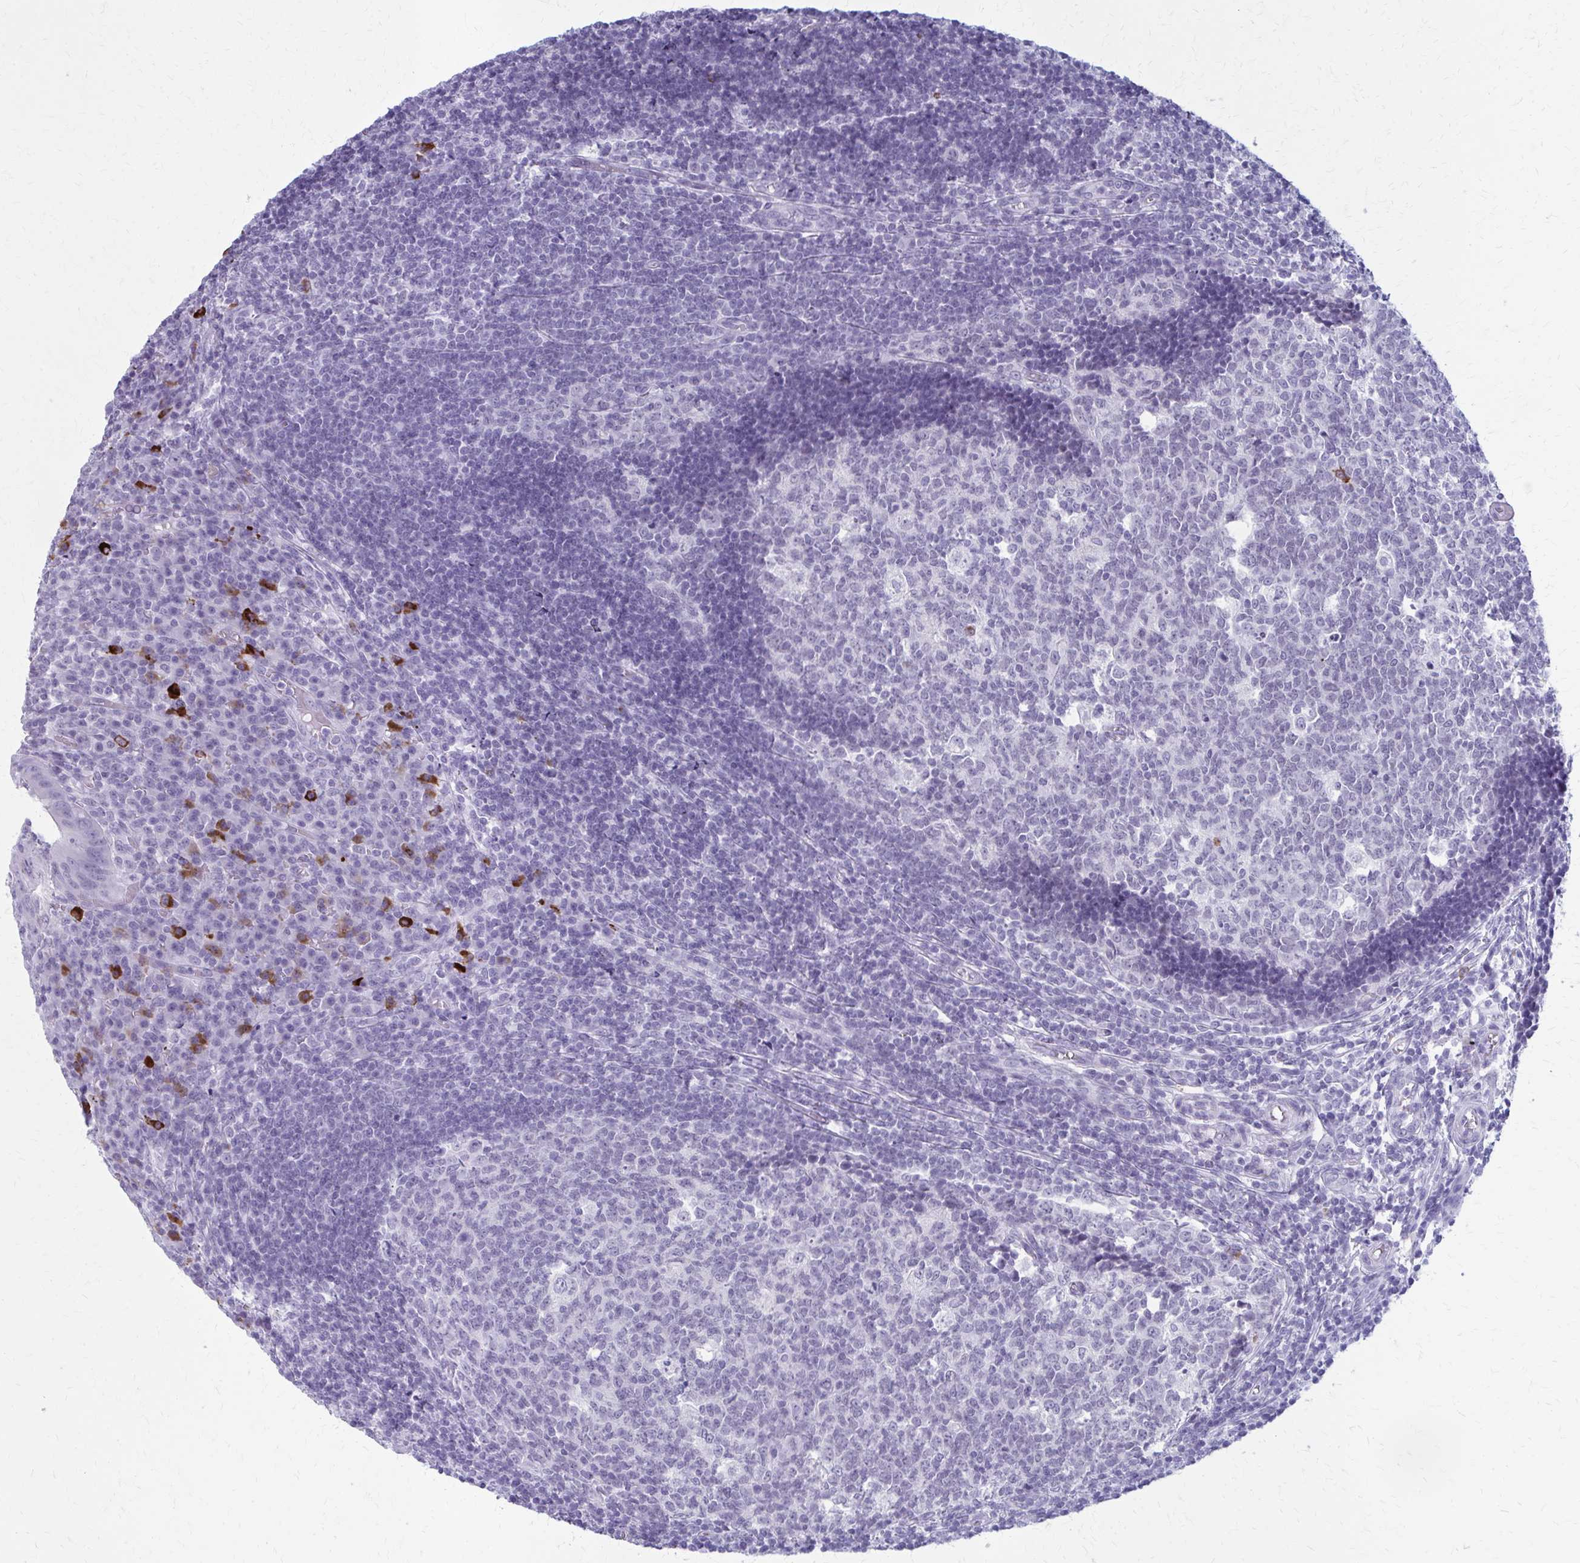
{"staining": {"intensity": "negative", "quantity": "none", "location": "none"}, "tissue": "appendix", "cell_type": "Glandular cells", "image_type": "normal", "snomed": [{"axis": "morphology", "description": "Normal tissue, NOS"}, {"axis": "topography", "description": "Appendix"}], "caption": "Immunohistochemistry (IHC) photomicrograph of unremarkable human appendix stained for a protein (brown), which exhibits no positivity in glandular cells. (Stains: DAB (3,3'-diaminobenzidine) immunohistochemistry with hematoxylin counter stain, Microscopy: brightfield microscopy at high magnification).", "gene": "ZDHHC7", "patient": {"sex": "male", "age": 18}}